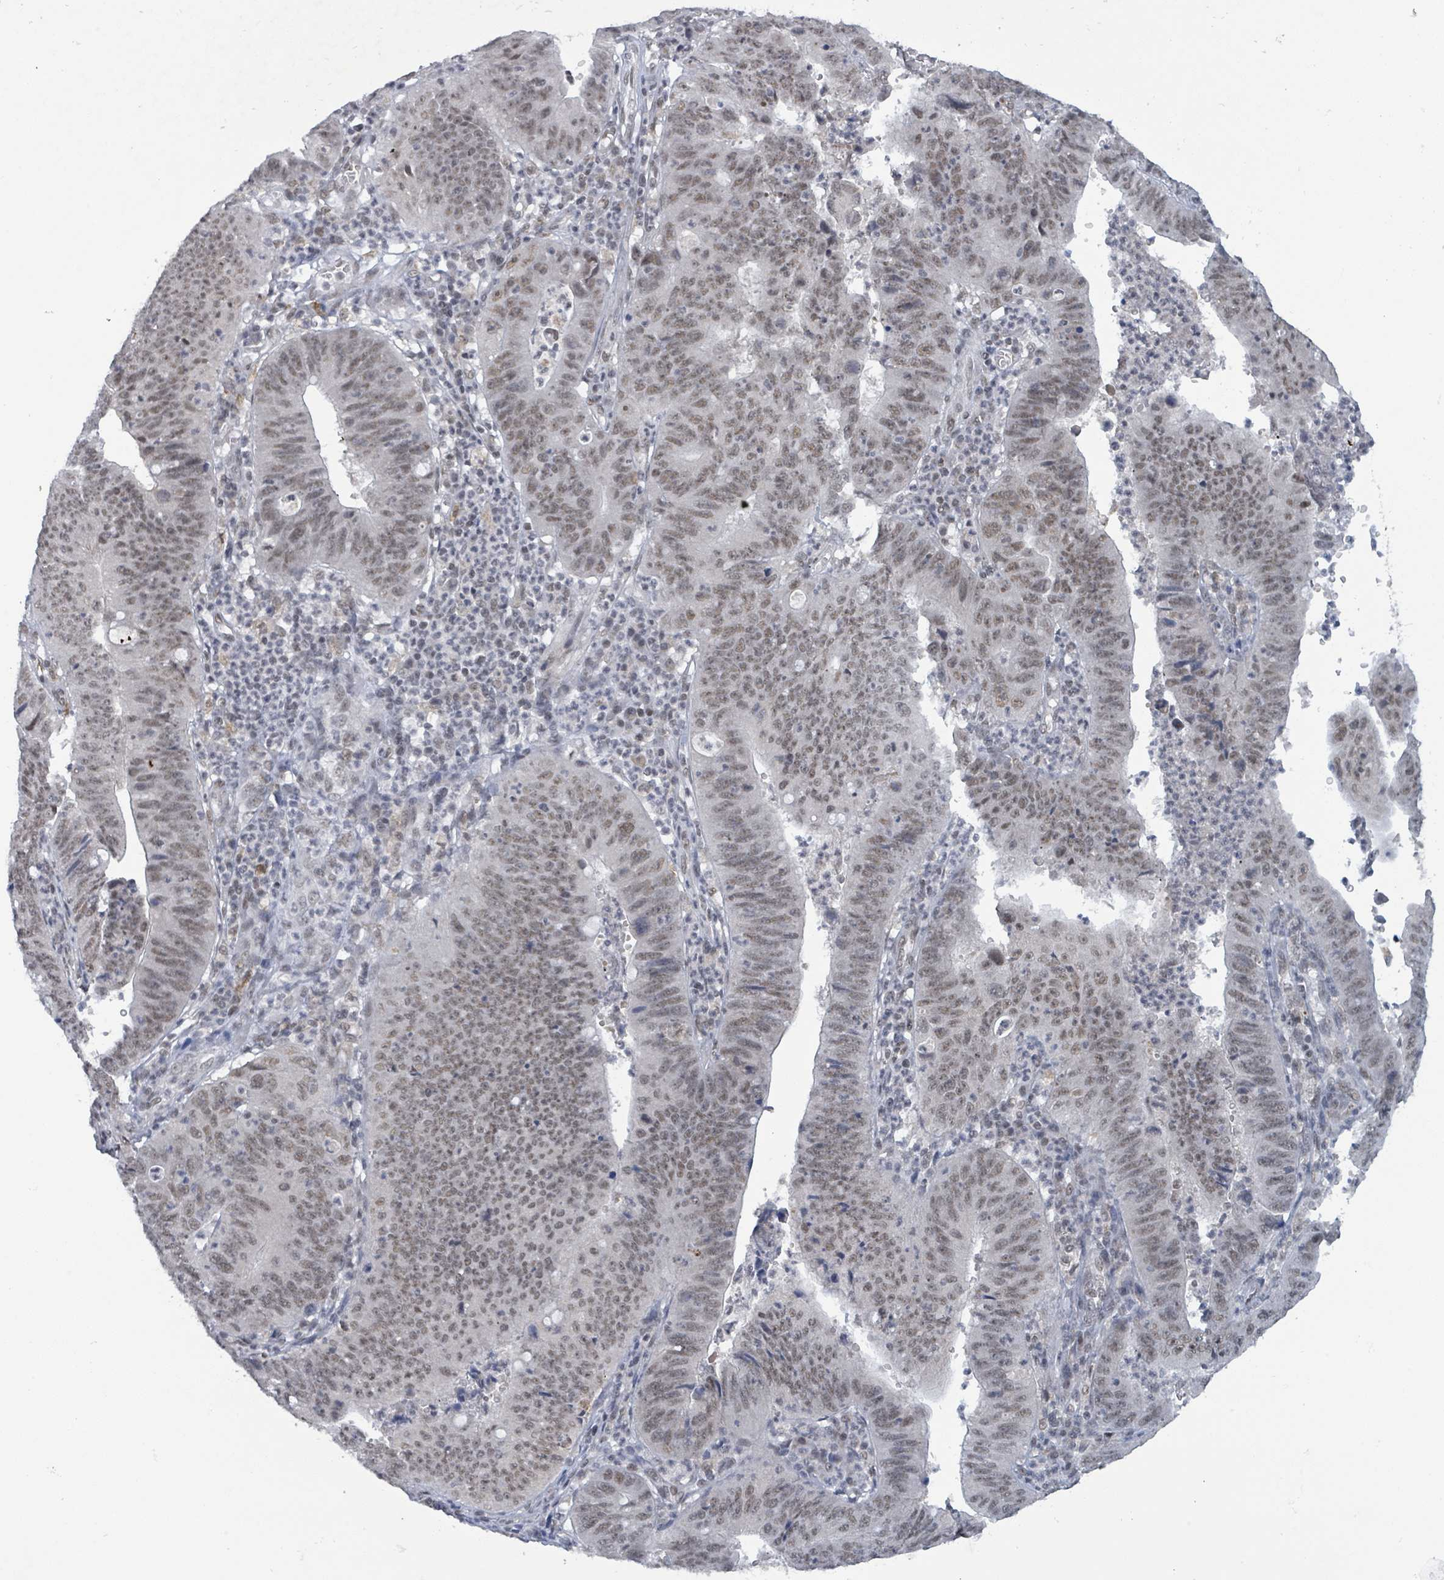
{"staining": {"intensity": "weak", "quantity": "25%-75%", "location": "nuclear"}, "tissue": "stomach cancer", "cell_type": "Tumor cells", "image_type": "cancer", "snomed": [{"axis": "morphology", "description": "Adenocarcinoma, NOS"}, {"axis": "topography", "description": "Stomach"}], "caption": "DAB immunohistochemical staining of stomach cancer (adenocarcinoma) demonstrates weak nuclear protein positivity in about 25%-75% of tumor cells.", "gene": "BANP", "patient": {"sex": "male", "age": 59}}